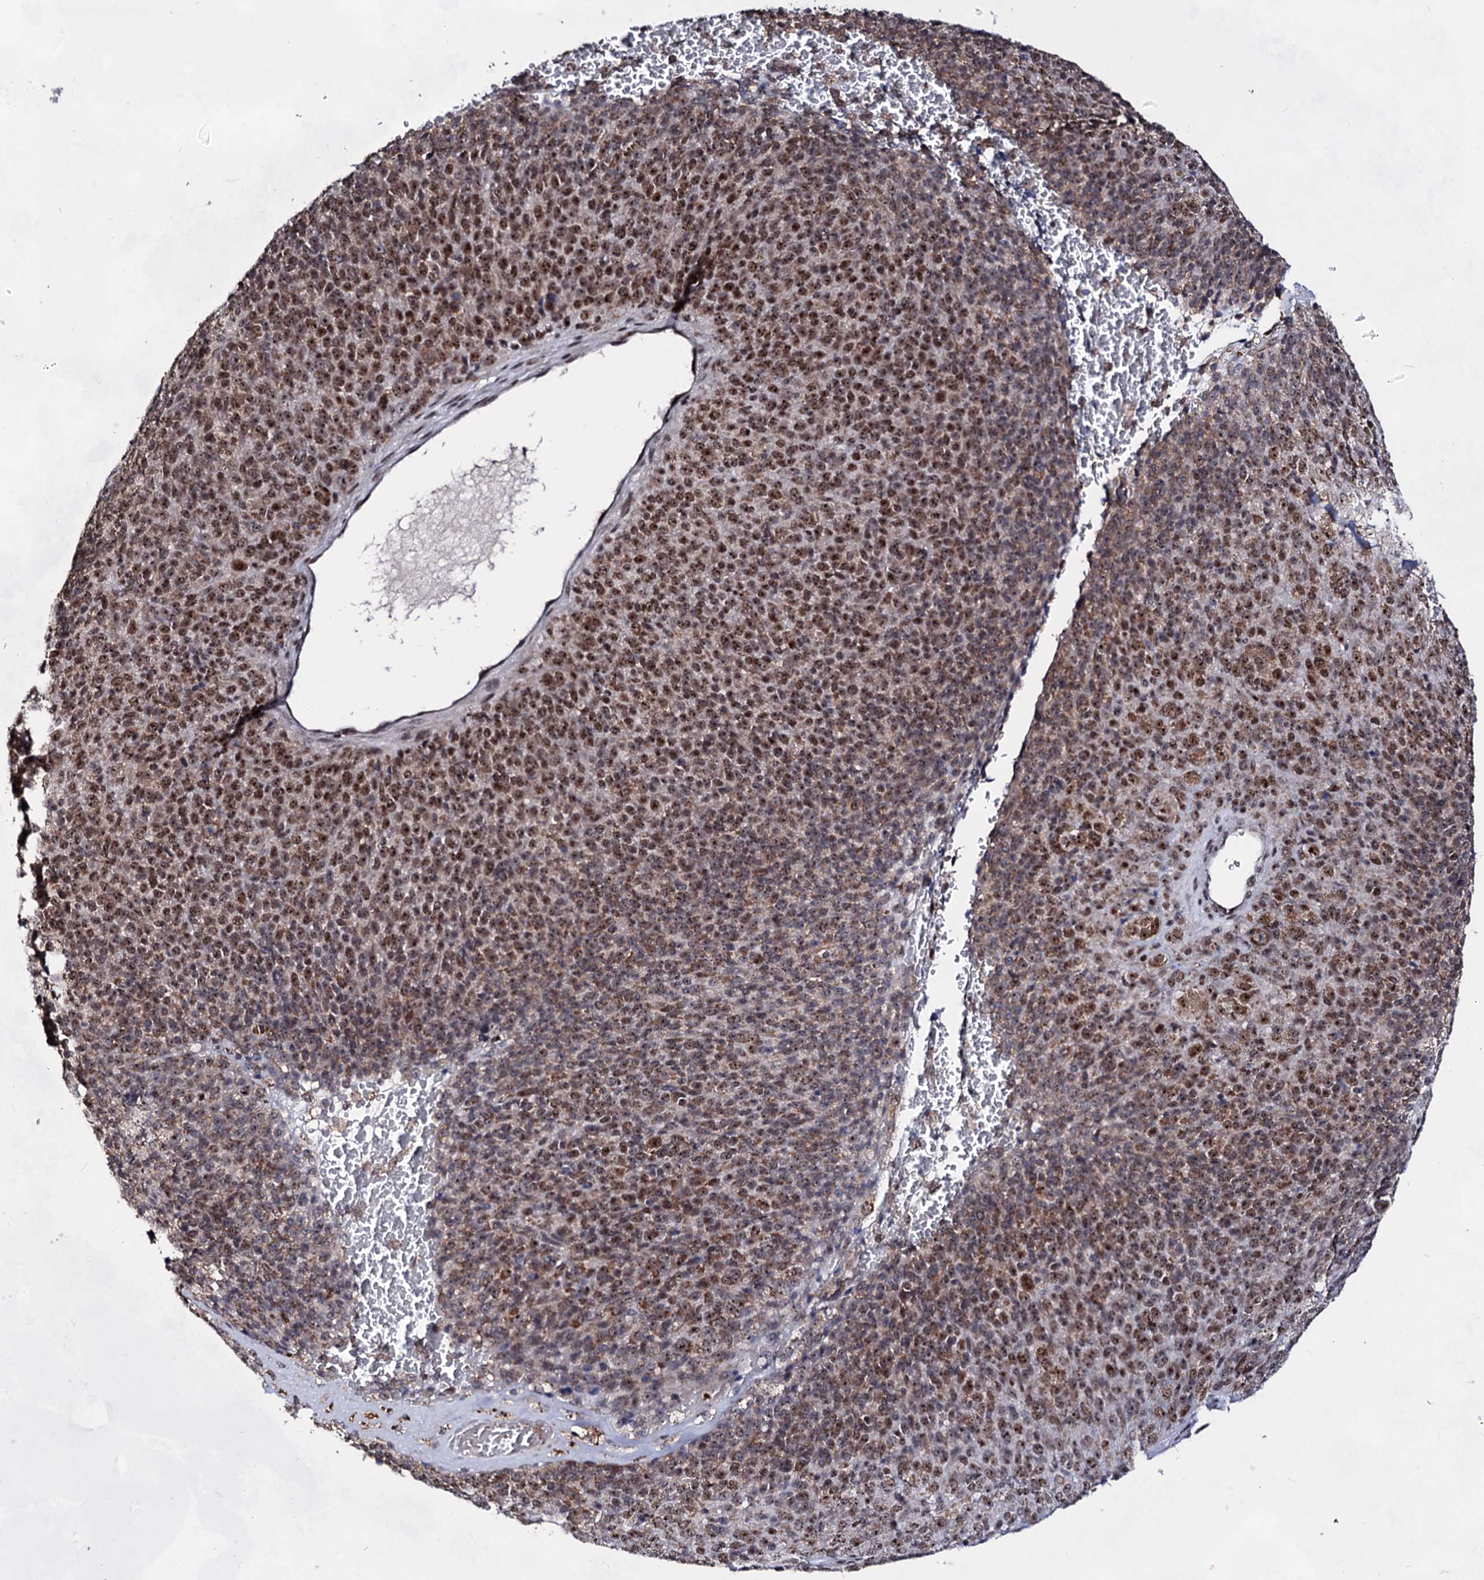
{"staining": {"intensity": "moderate", "quantity": ">75%", "location": "nuclear"}, "tissue": "melanoma", "cell_type": "Tumor cells", "image_type": "cancer", "snomed": [{"axis": "morphology", "description": "Malignant melanoma, Metastatic site"}, {"axis": "topography", "description": "Brain"}], "caption": "High-magnification brightfield microscopy of melanoma stained with DAB (brown) and counterstained with hematoxylin (blue). tumor cells exhibit moderate nuclear positivity is appreciated in approximately>75% of cells. Using DAB (brown) and hematoxylin (blue) stains, captured at high magnification using brightfield microscopy.", "gene": "EXOSC10", "patient": {"sex": "female", "age": 56}}